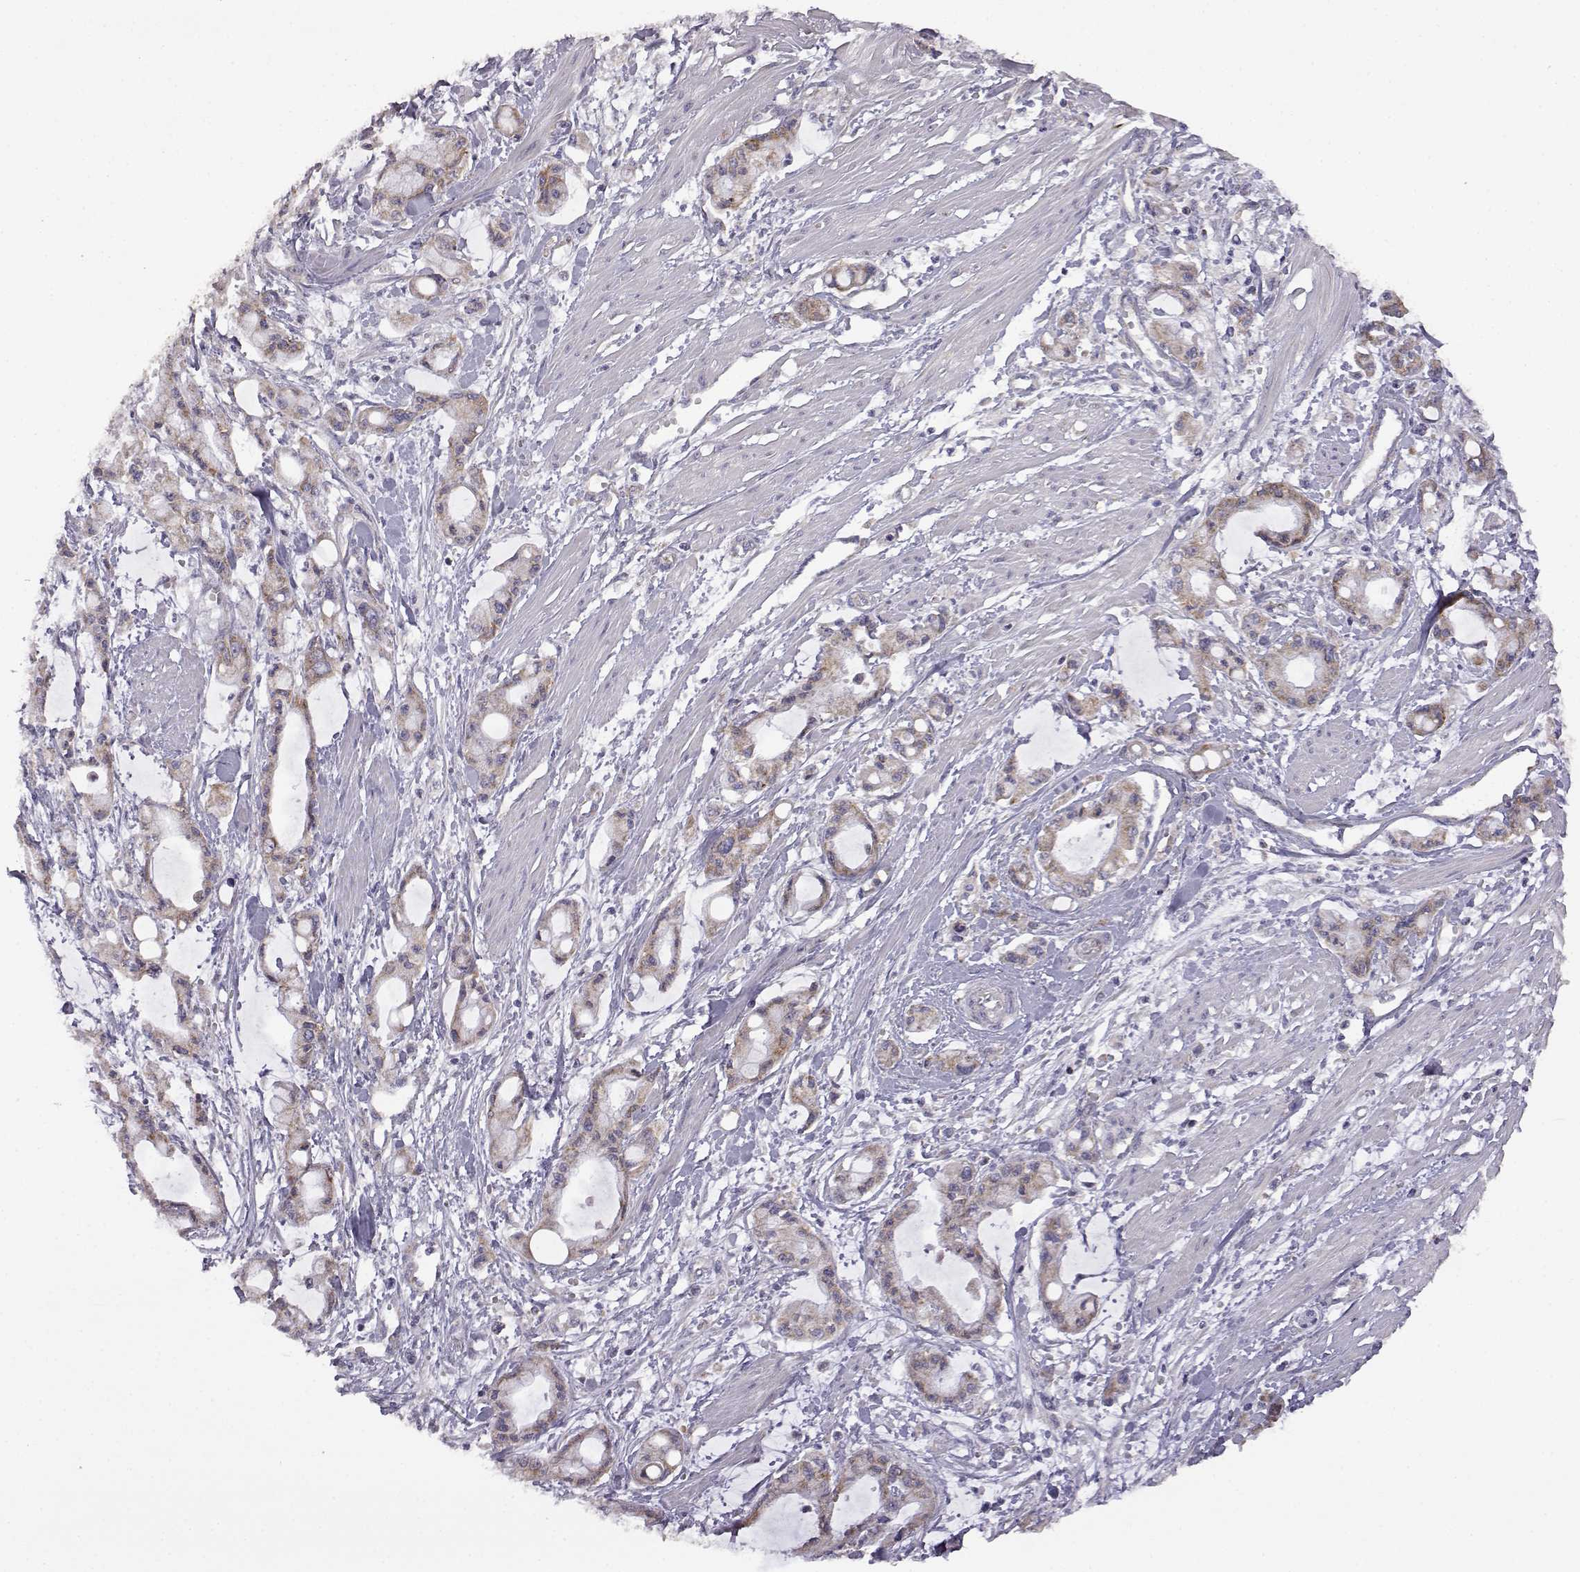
{"staining": {"intensity": "moderate", "quantity": "25%-75%", "location": "cytoplasmic/membranous"}, "tissue": "pancreatic cancer", "cell_type": "Tumor cells", "image_type": "cancer", "snomed": [{"axis": "morphology", "description": "Adenocarcinoma, NOS"}, {"axis": "topography", "description": "Pancreas"}], "caption": "Adenocarcinoma (pancreatic) stained with a protein marker displays moderate staining in tumor cells.", "gene": "DDC", "patient": {"sex": "male", "age": 48}}